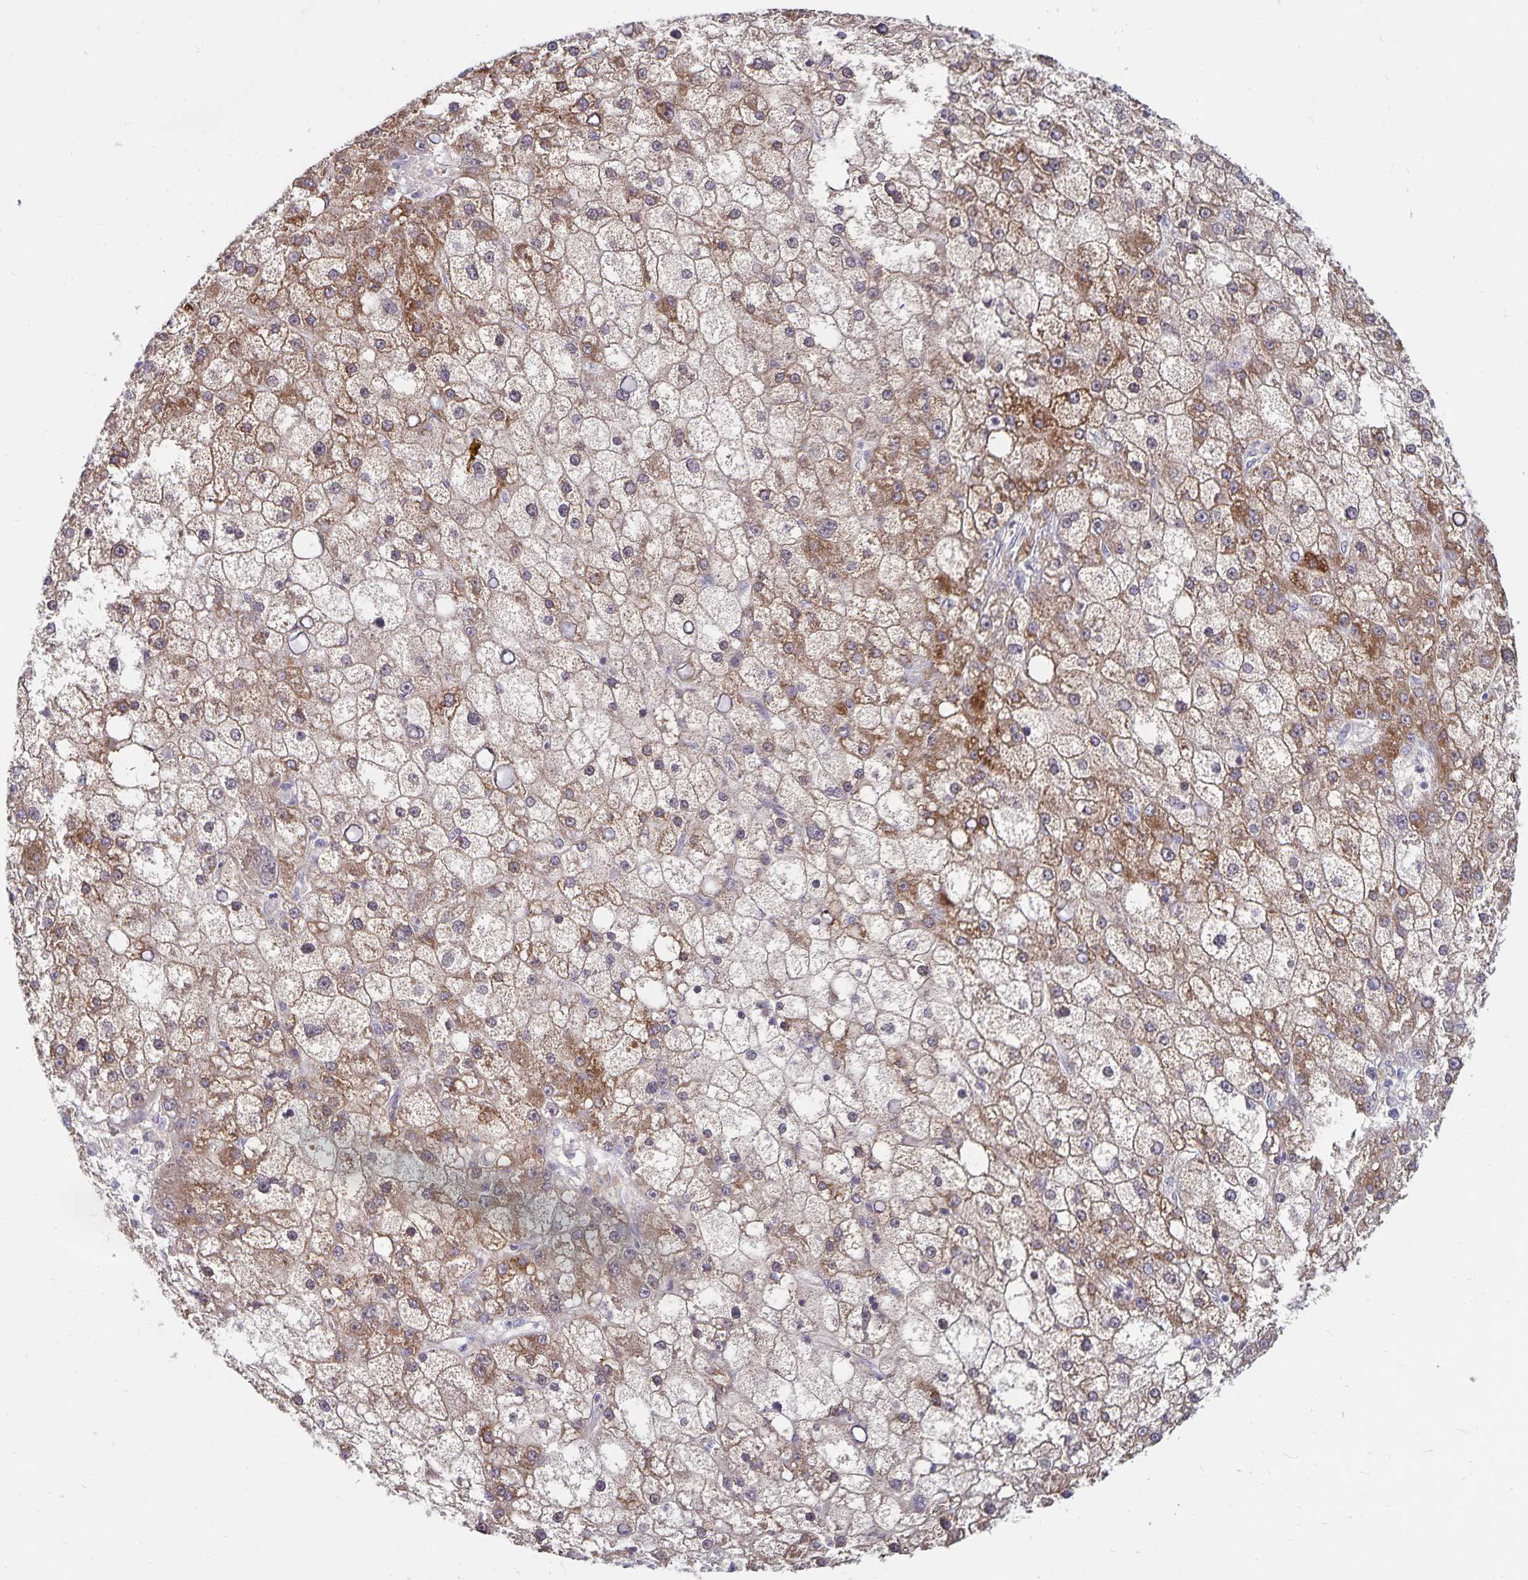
{"staining": {"intensity": "moderate", "quantity": "25%-75%", "location": "cytoplasmic/membranous"}, "tissue": "liver cancer", "cell_type": "Tumor cells", "image_type": "cancer", "snomed": [{"axis": "morphology", "description": "Carcinoma, Hepatocellular, NOS"}, {"axis": "topography", "description": "Liver"}], "caption": "Approximately 25%-75% of tumor cells in liver hepatocellular carcinoma reveal moderate cytoplasmic/membranous protein staining as visualized by brown immunohistochemical staining.", "gene": "CDKN2B", "patient": {"sex": "male", "age": 67}}